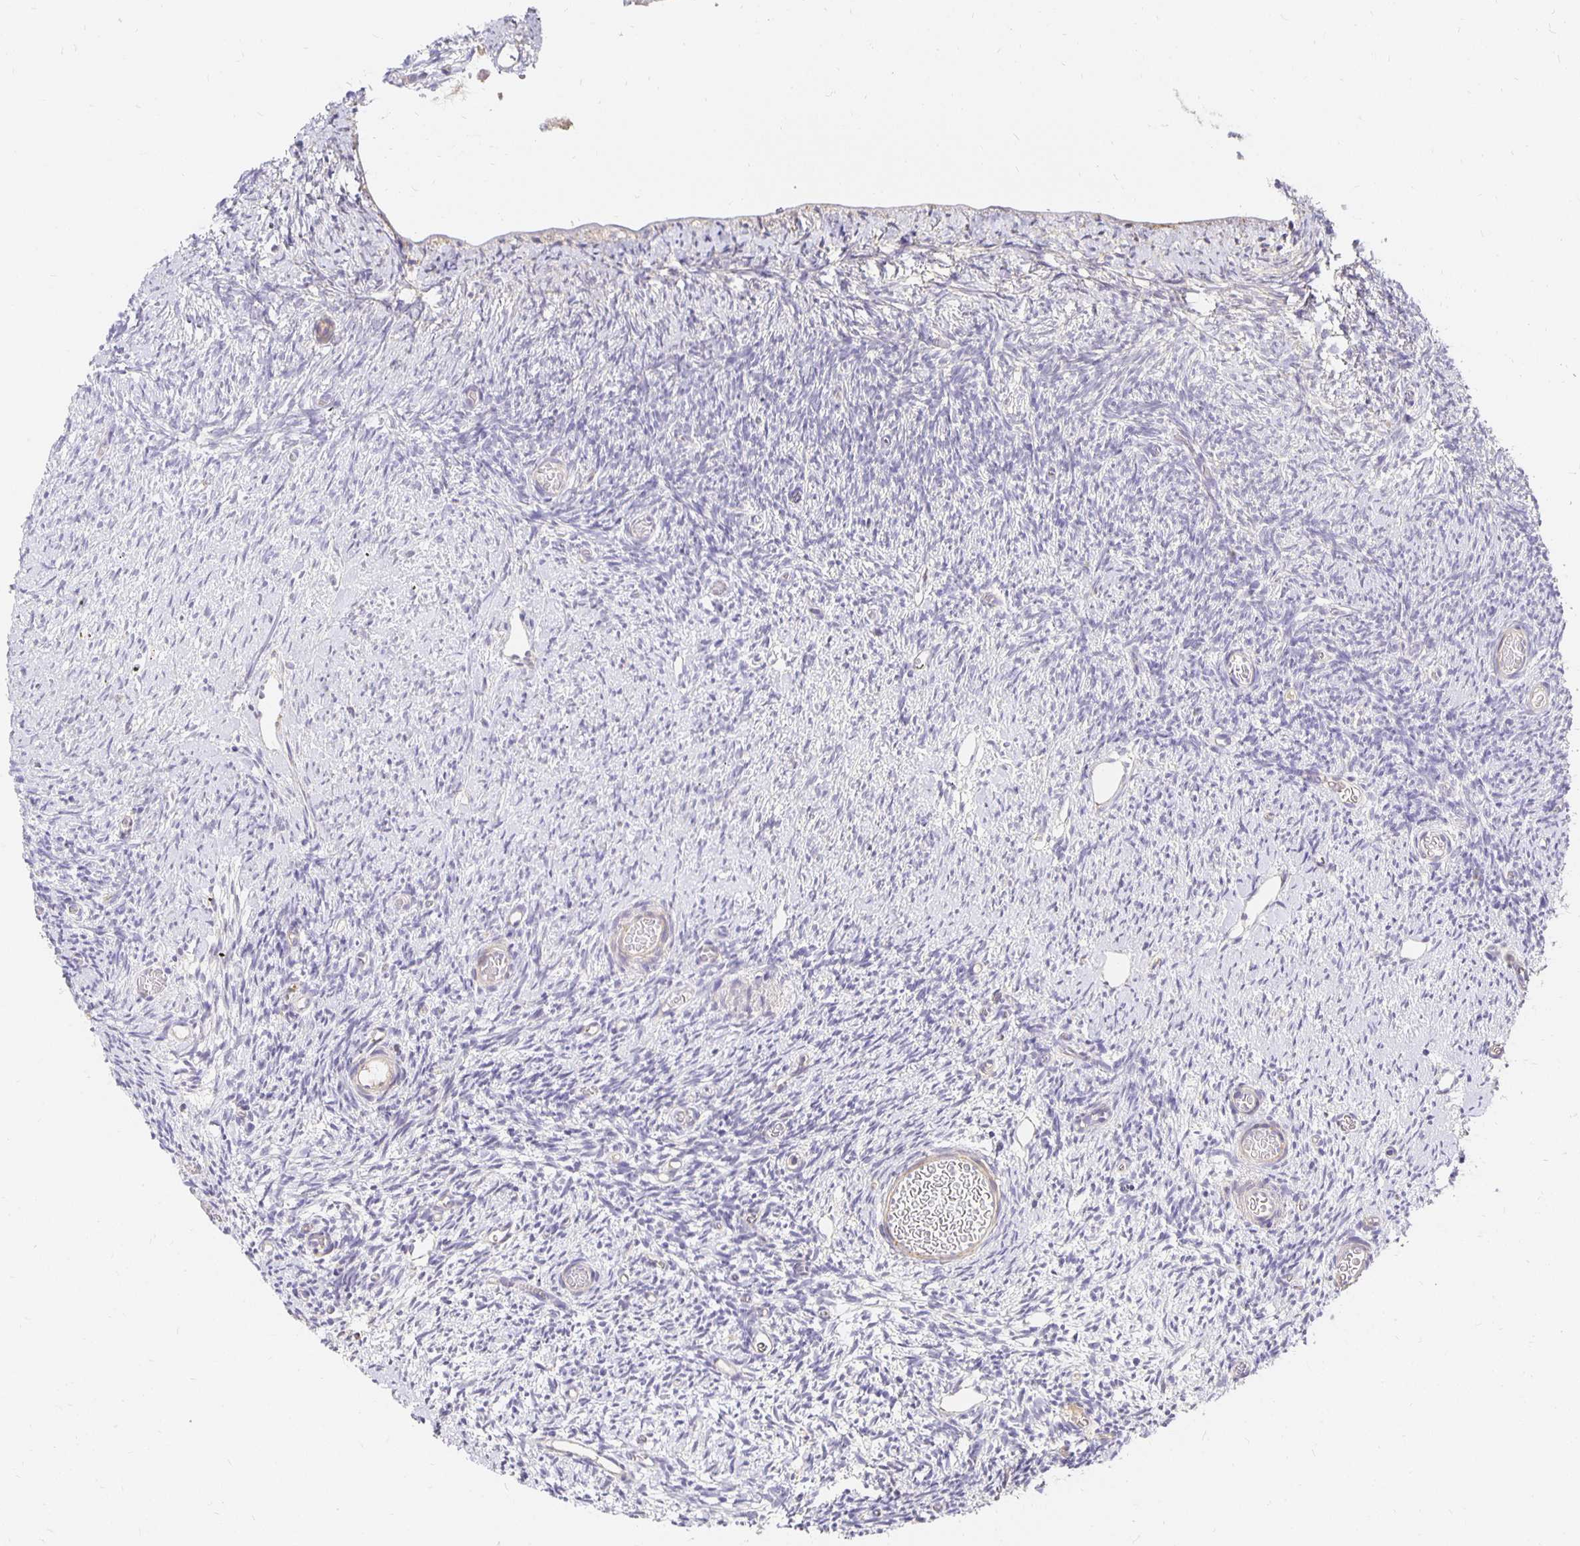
{"staining": {"intensity": "weak", "quantity": ">75%", "location": "cytoplasmic/membranous"}, "tissue": "ovary", "cell_type": "Follicle cells", "image_type": "normal", "snomed": [{"axis": "morphology", "description": "Normal tissue, NOS"}, {"axis": "topography", "description": "Ovary"}], "caption": "A high-resolution histopathology image shows immunohistochemistry (IHC) staining of normal ovary, which demonstrates weak cytoplasmic/membranous expression in approximately >75% of follicle cells. The protein of interest is stained brown, and the nuclei are stained in blue (DAB (3,3'-diaminobenzidine) IHC with brightfield microscopy, high magnification).", "gene": "PLOD1", "patient": {"sex": "female", "age": 39}}